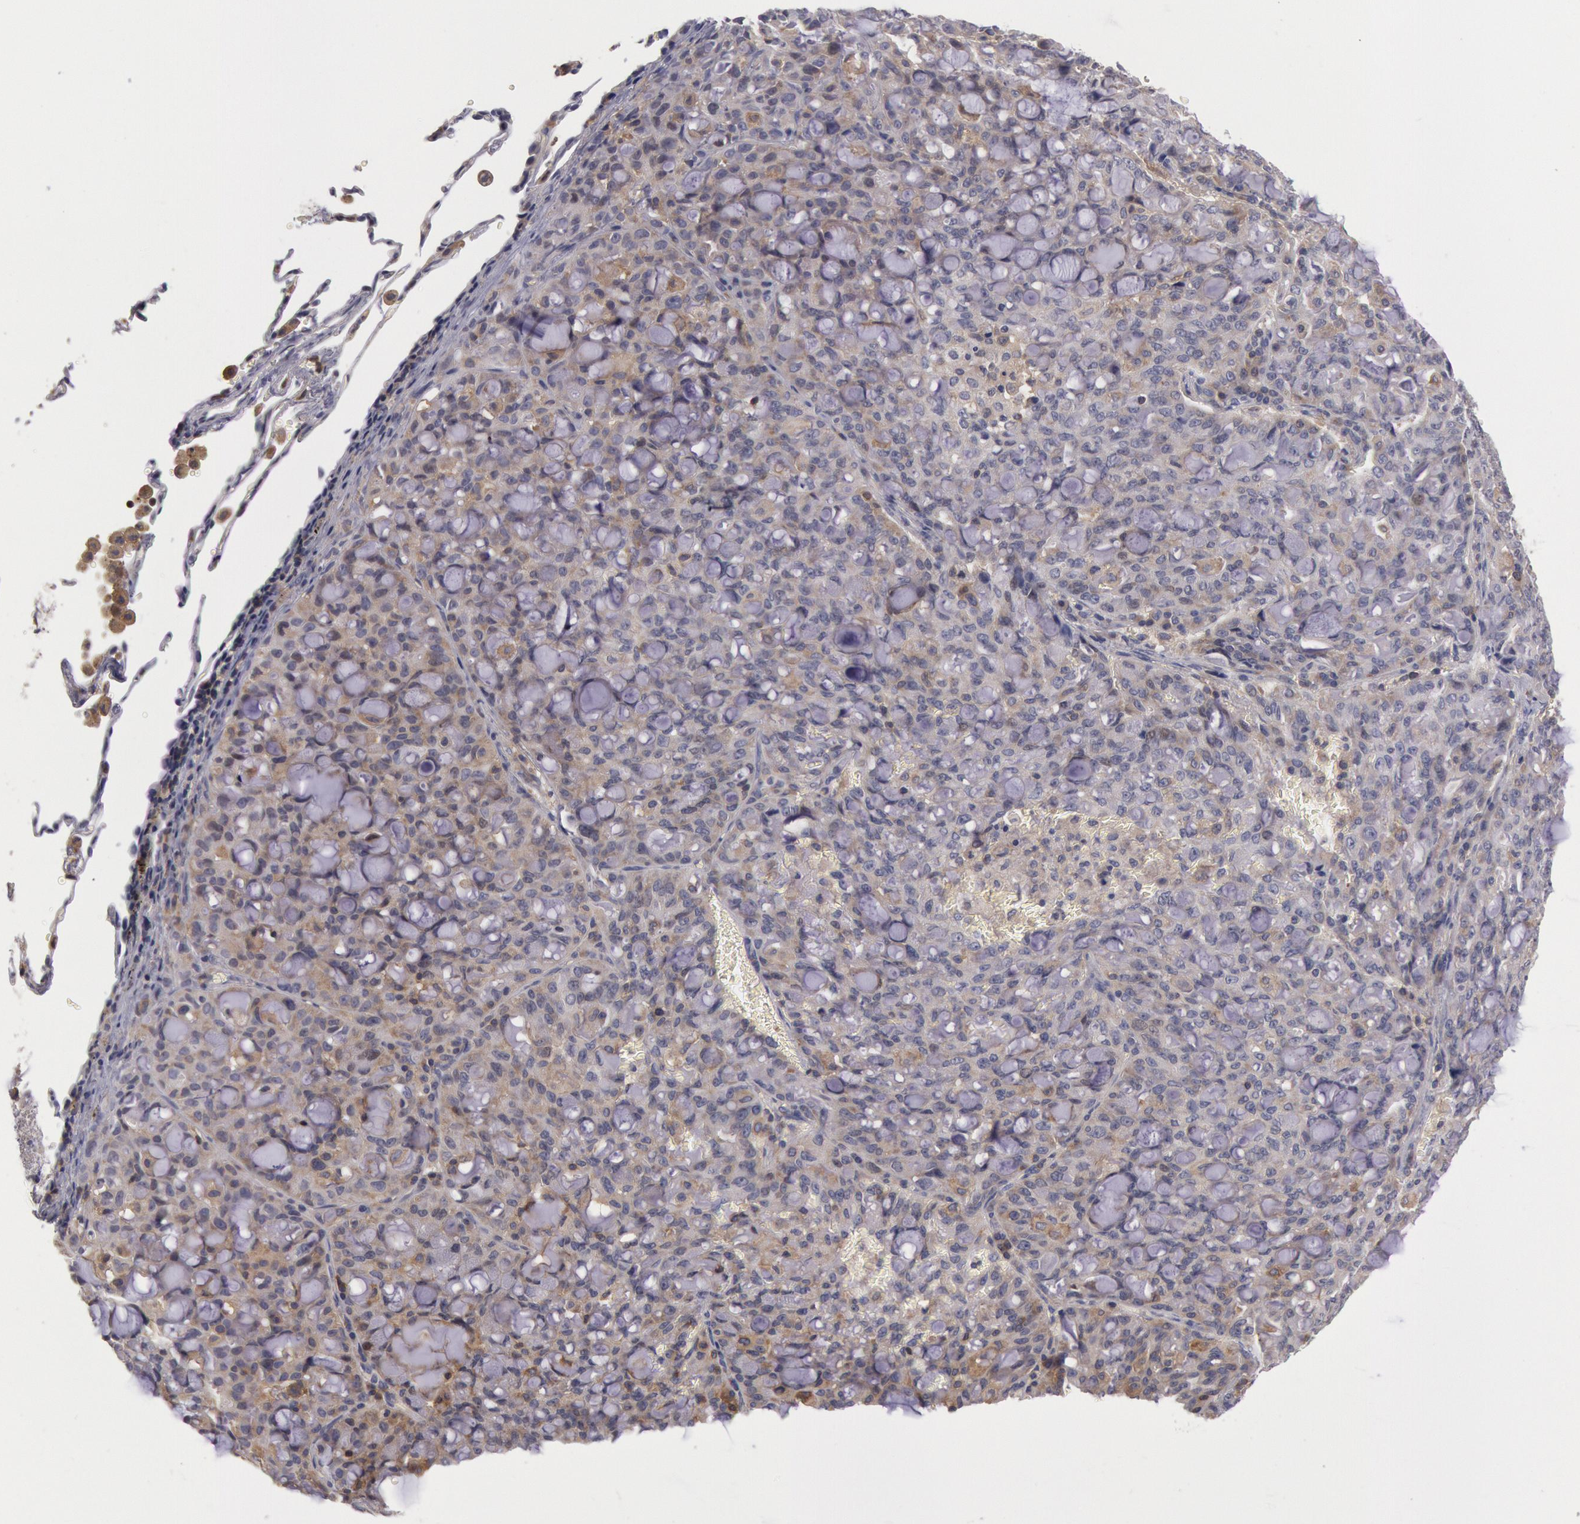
{"staining": {"intensity": "negative", "quantity": "none", "location": "none"}, "tissue": "lung cancer", "cell_type": "Tumor cells", "image_type": "cancer", "snomed": [{"axis": "morphology", "description": "Adenocarcinoma, NOS"}, {"axis": "topography", "description": "Lung"}], "caption": "A high-resolution micrograph shows immunohistochemistry (IHC) staining of adenocarcinoma (lung), which exhibits no significant expression in tumor cells.", "gene": "PIK3R1", "patient": {"sex": "female", "age": 44}}